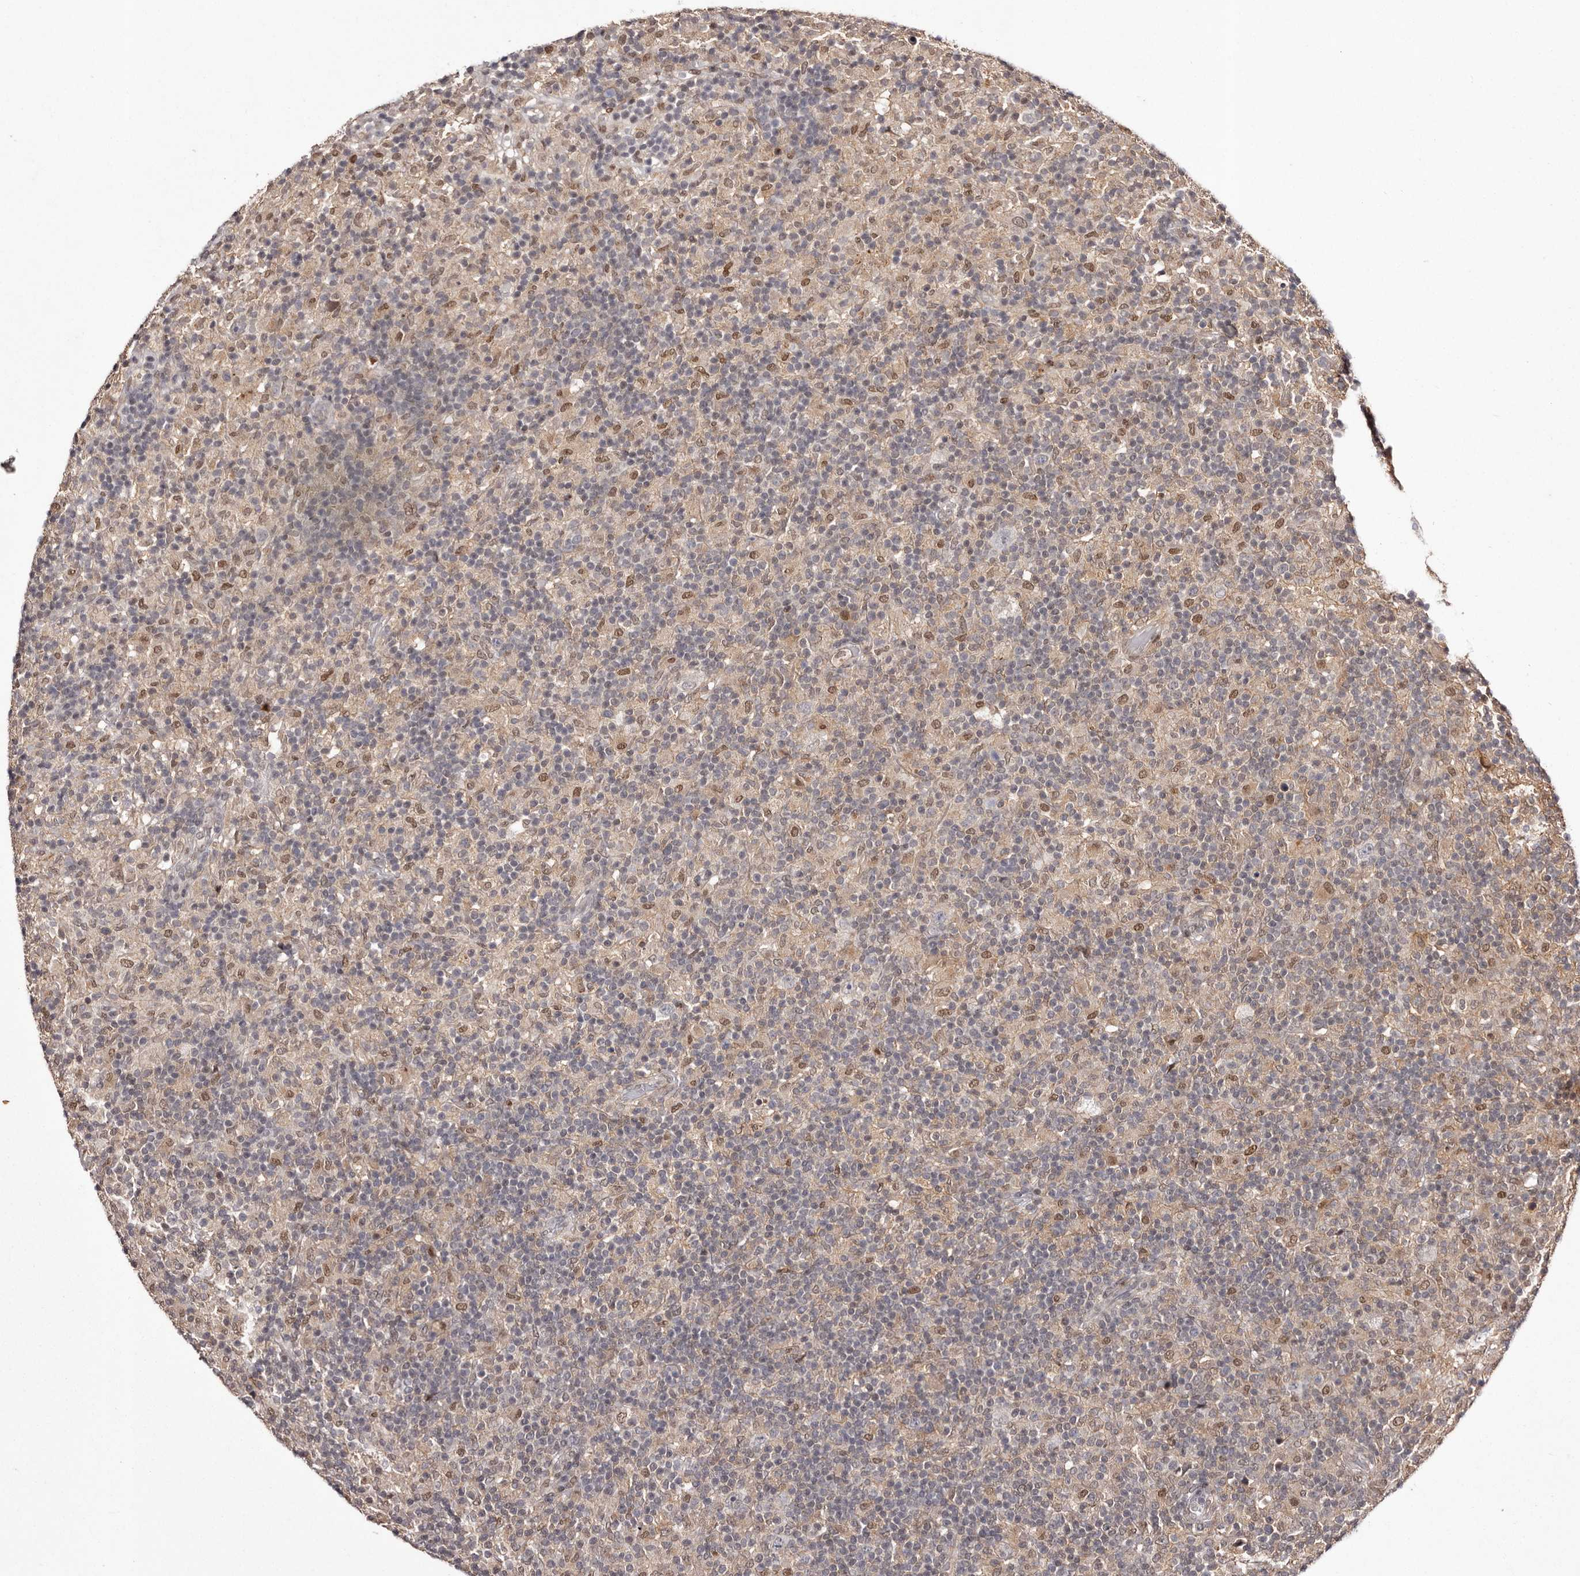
{"staining": {"intensity": "negative", "quantity": "none", "location": "none"}, "tissue": "lymphoma", "cell_type": "Tumor cells", "image_type": "cancer", "snomed": [{"axis": "morphology", "description": "Hodgkin's disease, NOS"}, {"axis": "topography", "description": "Lymph node"}], "caption": "Immunohistochemical staining of human Hodgkin's disease shows no significant expression in tumor cells.", "gene": "FBXO5", "patient": {"sex": "male", "age": 70}}